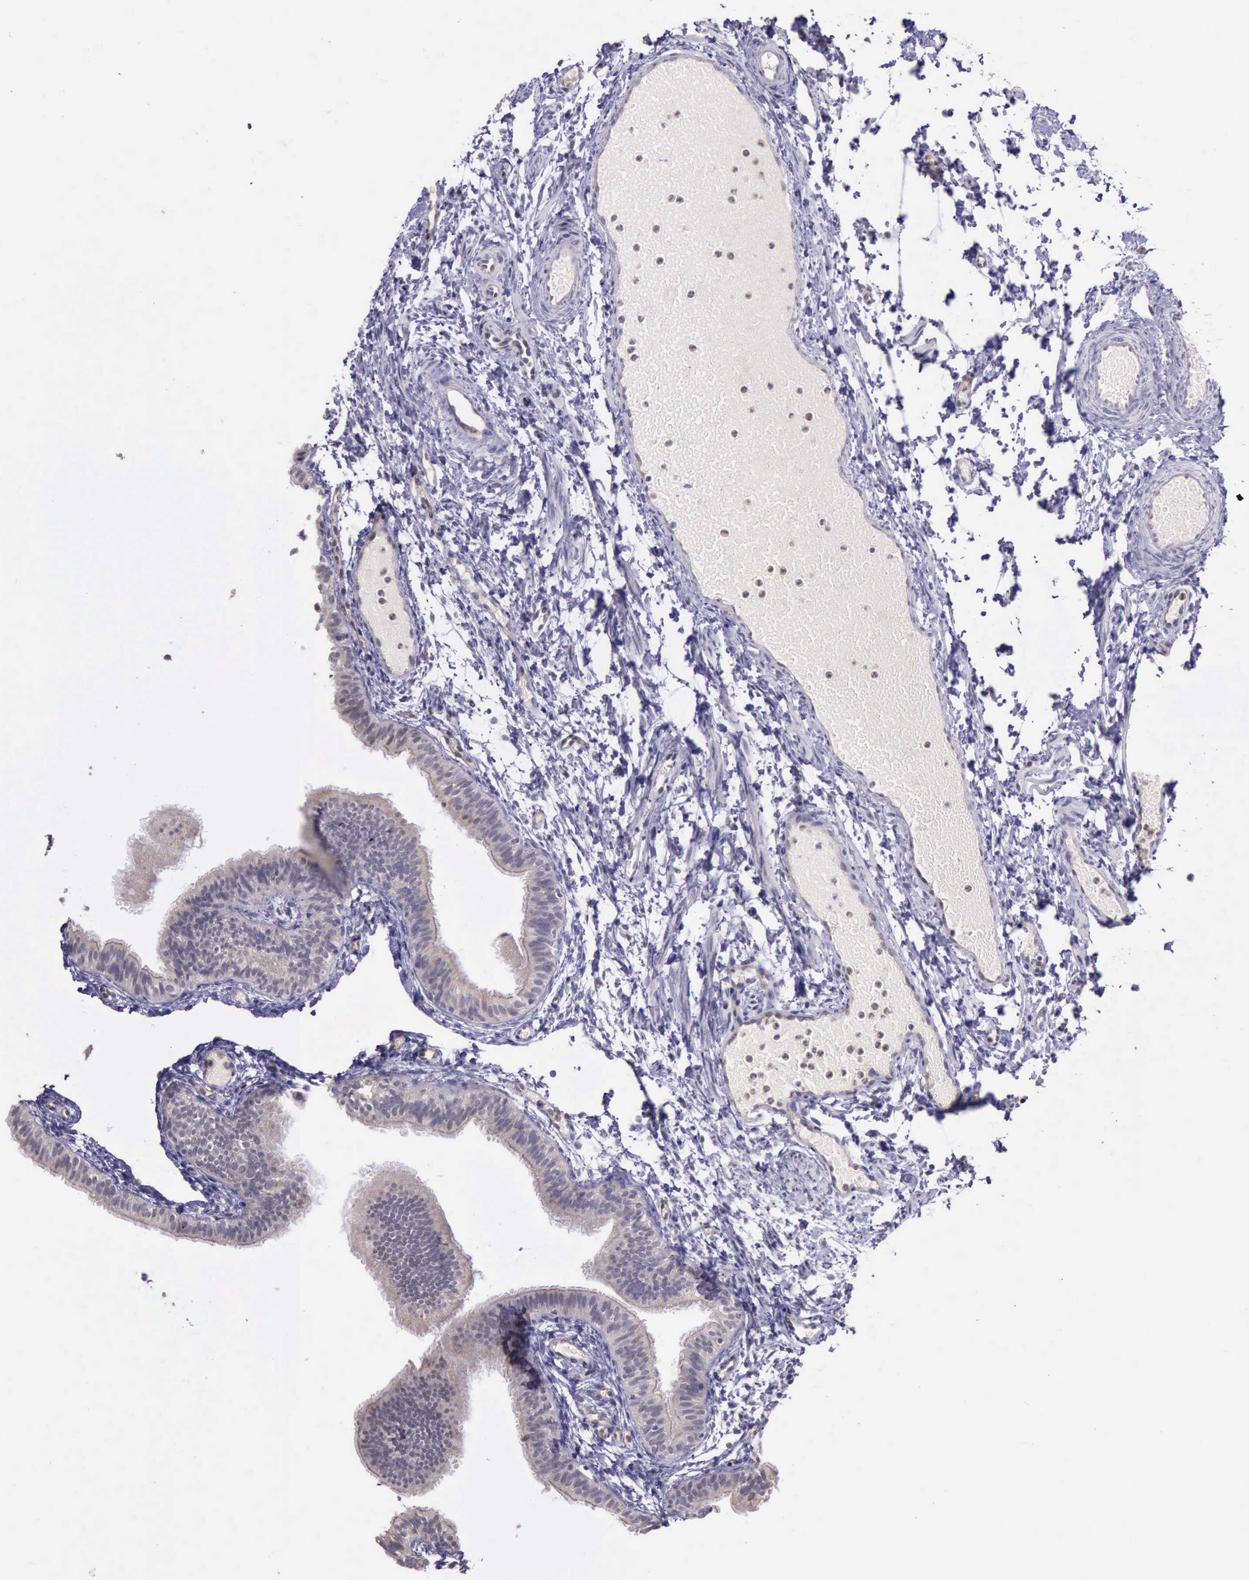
{"staining": {"intensity": "weak", "quantity": ">75%", "location": "cytoplasmic/membranous"}, "tissue": "fallopian tube", "cell_type": "Glandular cells", "image_type": "normal", "snomed": [{"axis": "morphology", "description": "Normal tissue, NOS"}, {"axis": "morphology", "description": "Dermoid, NOS"}, {"axis": "topography", "description": "Fallopian tube"}], "caption": "Fallopian tube stained with immunohistochemistry exhibits weak cytoplasmic/membranous staining in about >75% of glandular cells. (Brightfield microscopy of DAB IHC at high magnification).", "gene": "PLEK2", "patient": {"sex": "female", "age": 33}}